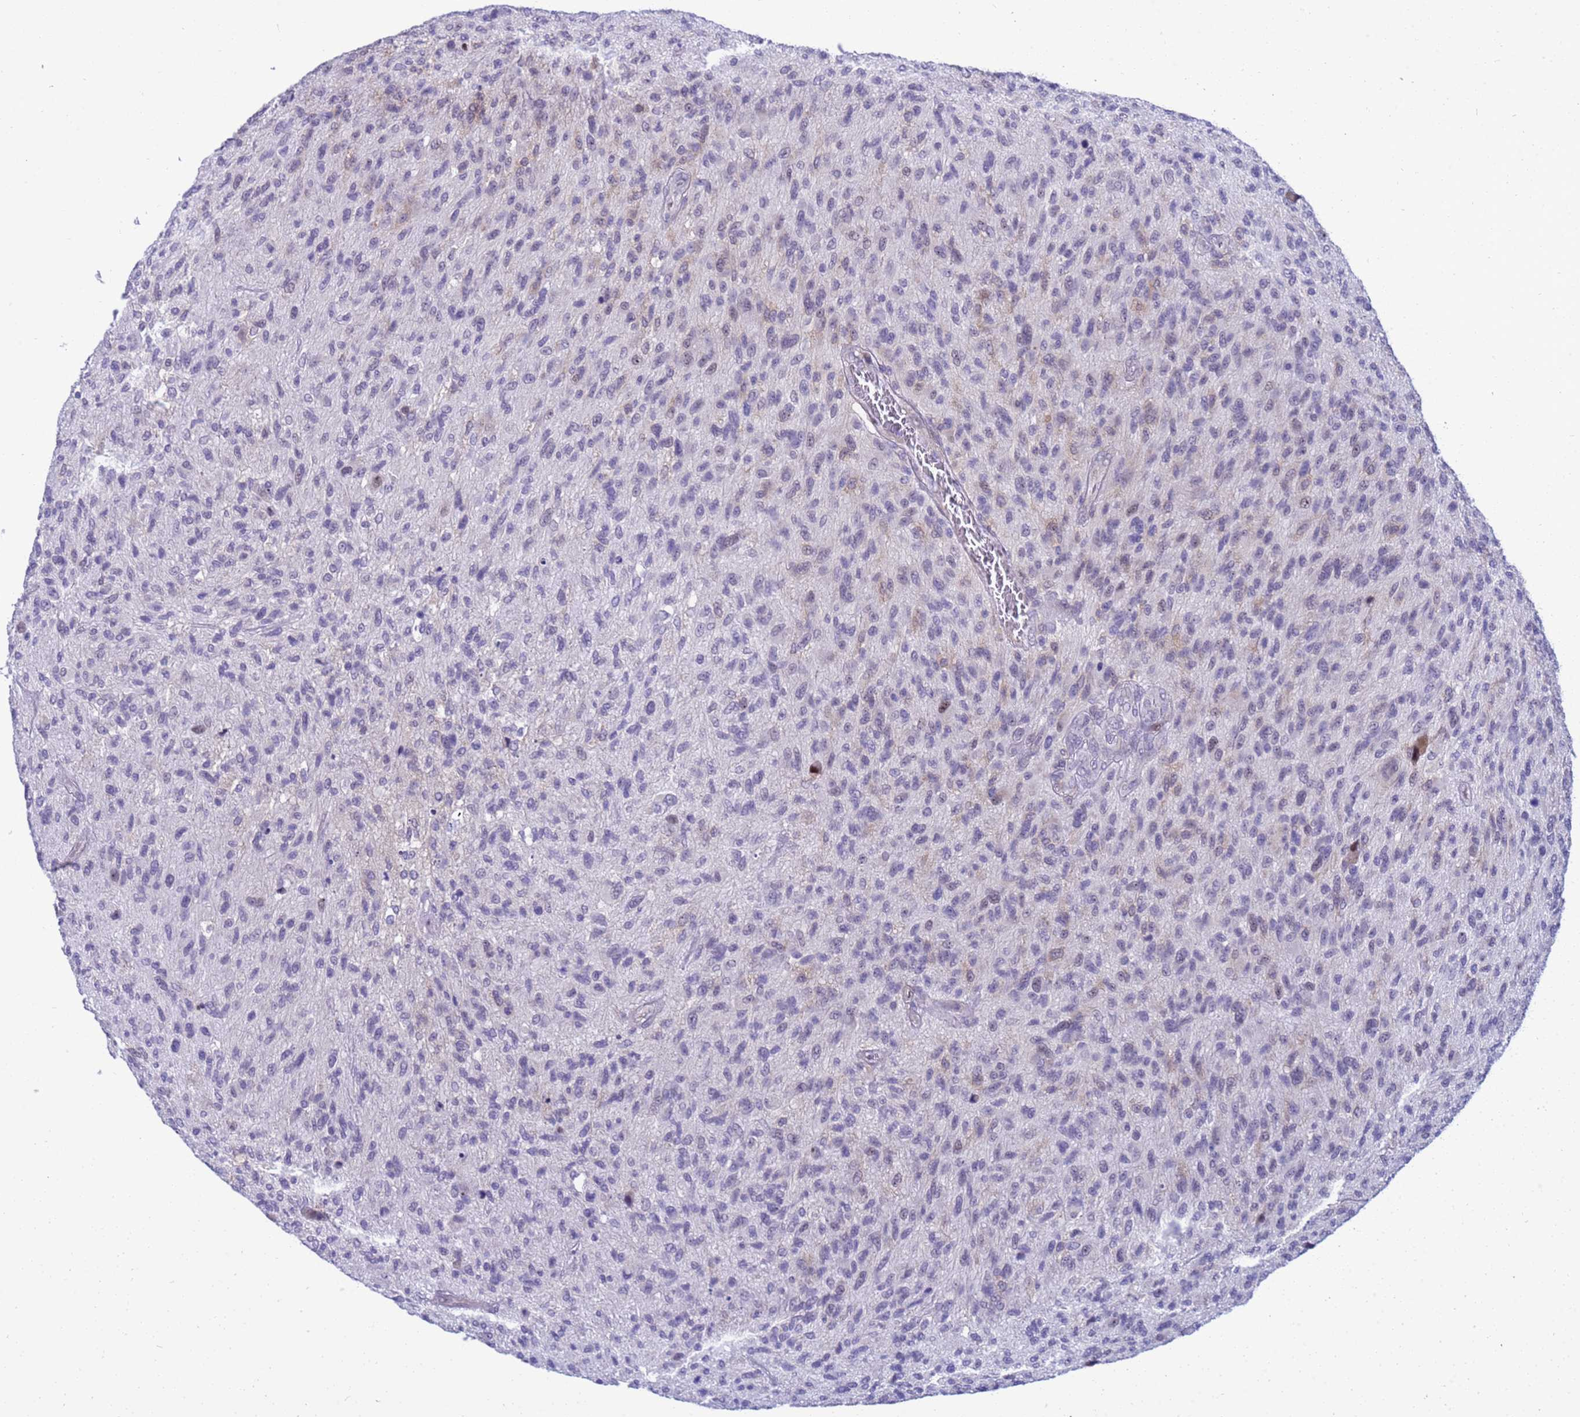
{"staining": {"intensity": "weak", "quantity": "<25%", "location": "nuclear"}, "tissue": "glioma", "cell_type": "Tumor cells", "image_type": "cancer", "snomed": [{"axis": "morphology", "description": "Glioma, malignant, High grade"}, {"axis": "topography", "description": "Brain"}], "caption": "Immunohistochemistry (IHC) image of neoplastic tissue: human malignant glioma (high-grade) stained with DAB (3,3'-diaminobenzidine) demonstrates no significant protein staining in tumor cells. Nuclei are stained in blue.", "gene": "LRATD1", "patient": {"sex": "male", "age": 47}}